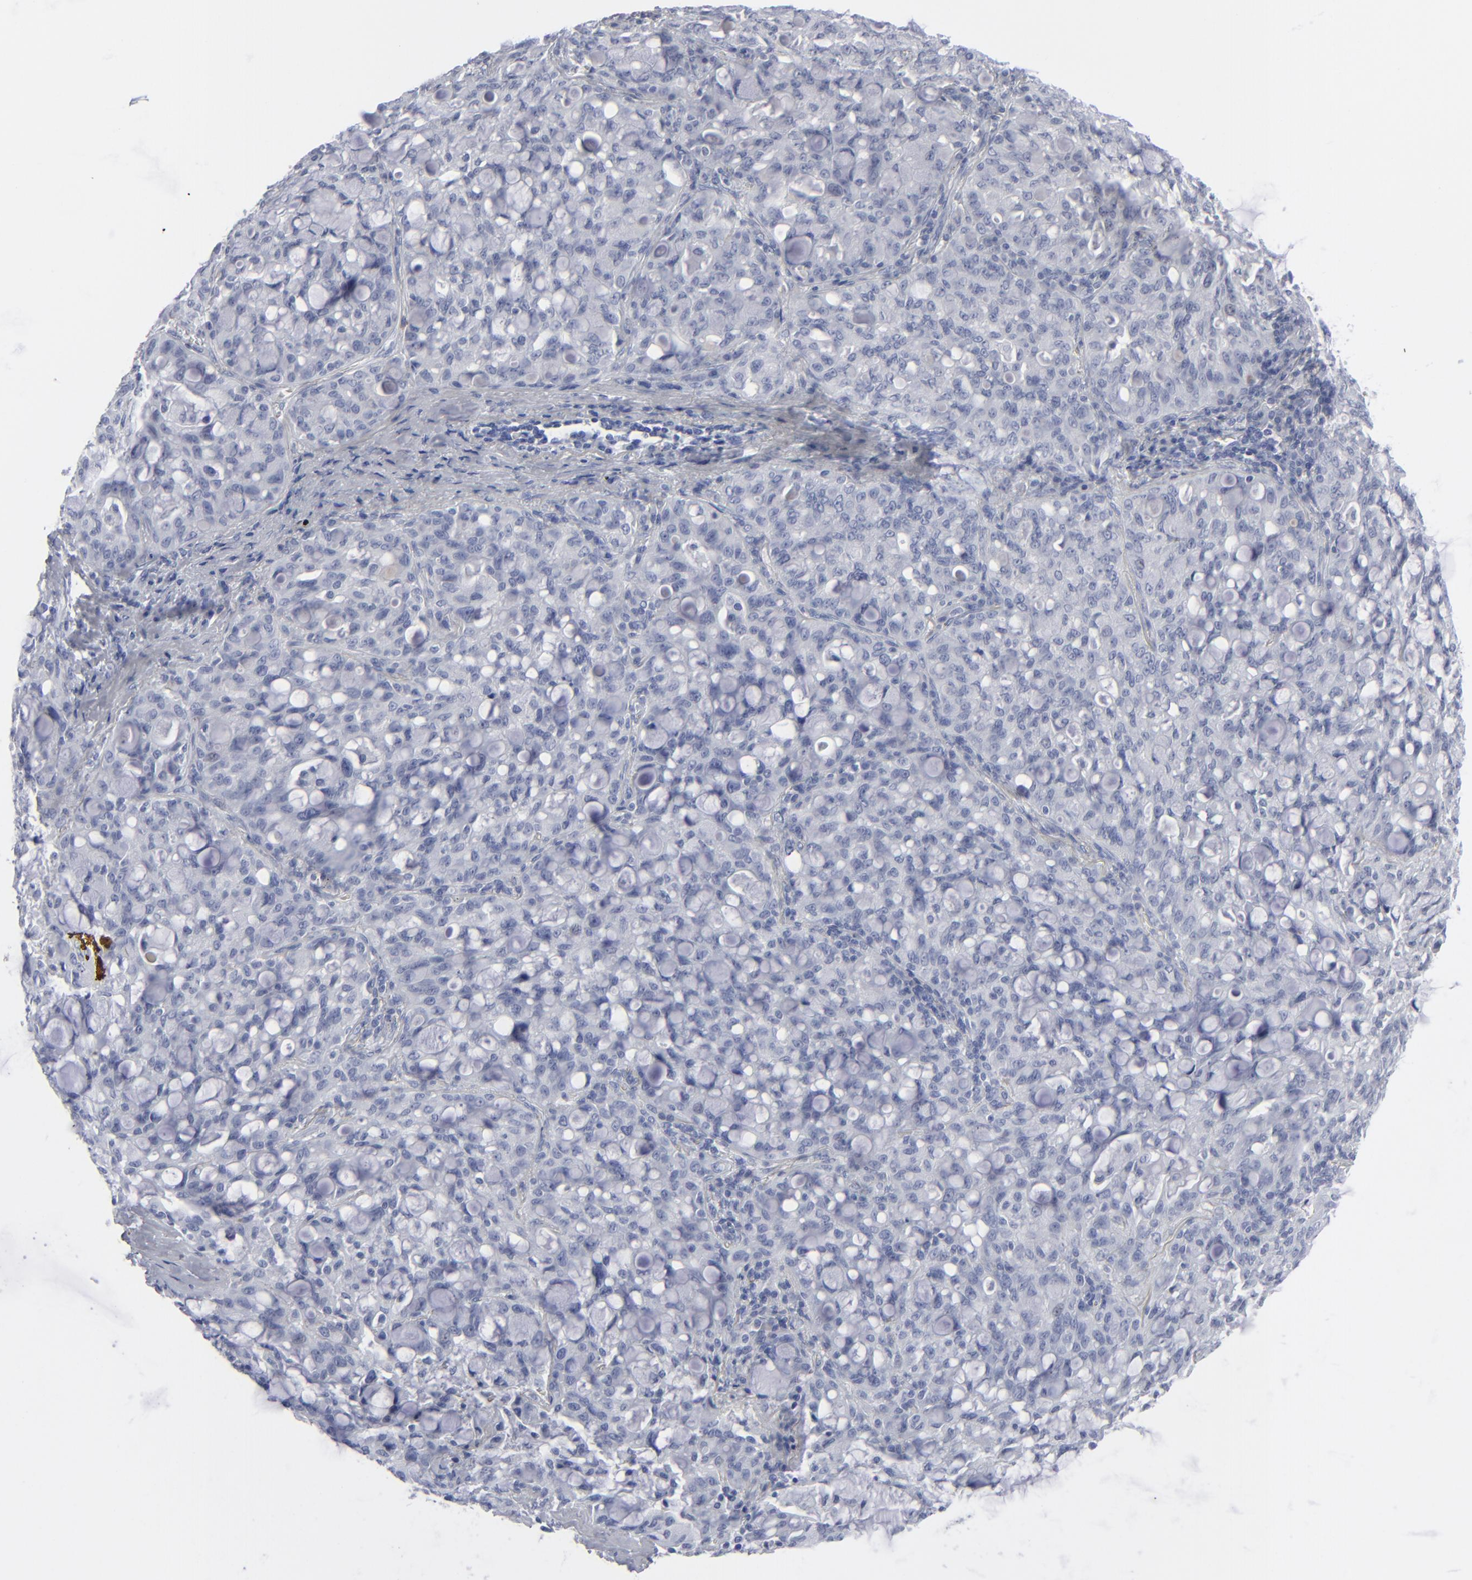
{"staining": {"intensity": "negative", "quantity": "none", "location": "none"}, "tissue": "lung cancer", "cell_type": "Tumor cells", "image_type": "cancer", "snomed": [{"axis": "morphology", "description": "Adenocarcinoma, NOS"}, {"axis": "topography", "description": "Lung"}], "caption": "The micrograph exhibits no significant staining in tumor cells of lung cancer. The staining is performed using DAB (3,3'-diaminobenzidine) brown chromogen with nuclei counter-stained in using hematoxylin.", "gene": "MSLN", "patient": {"sex": "female", "age": 44}}